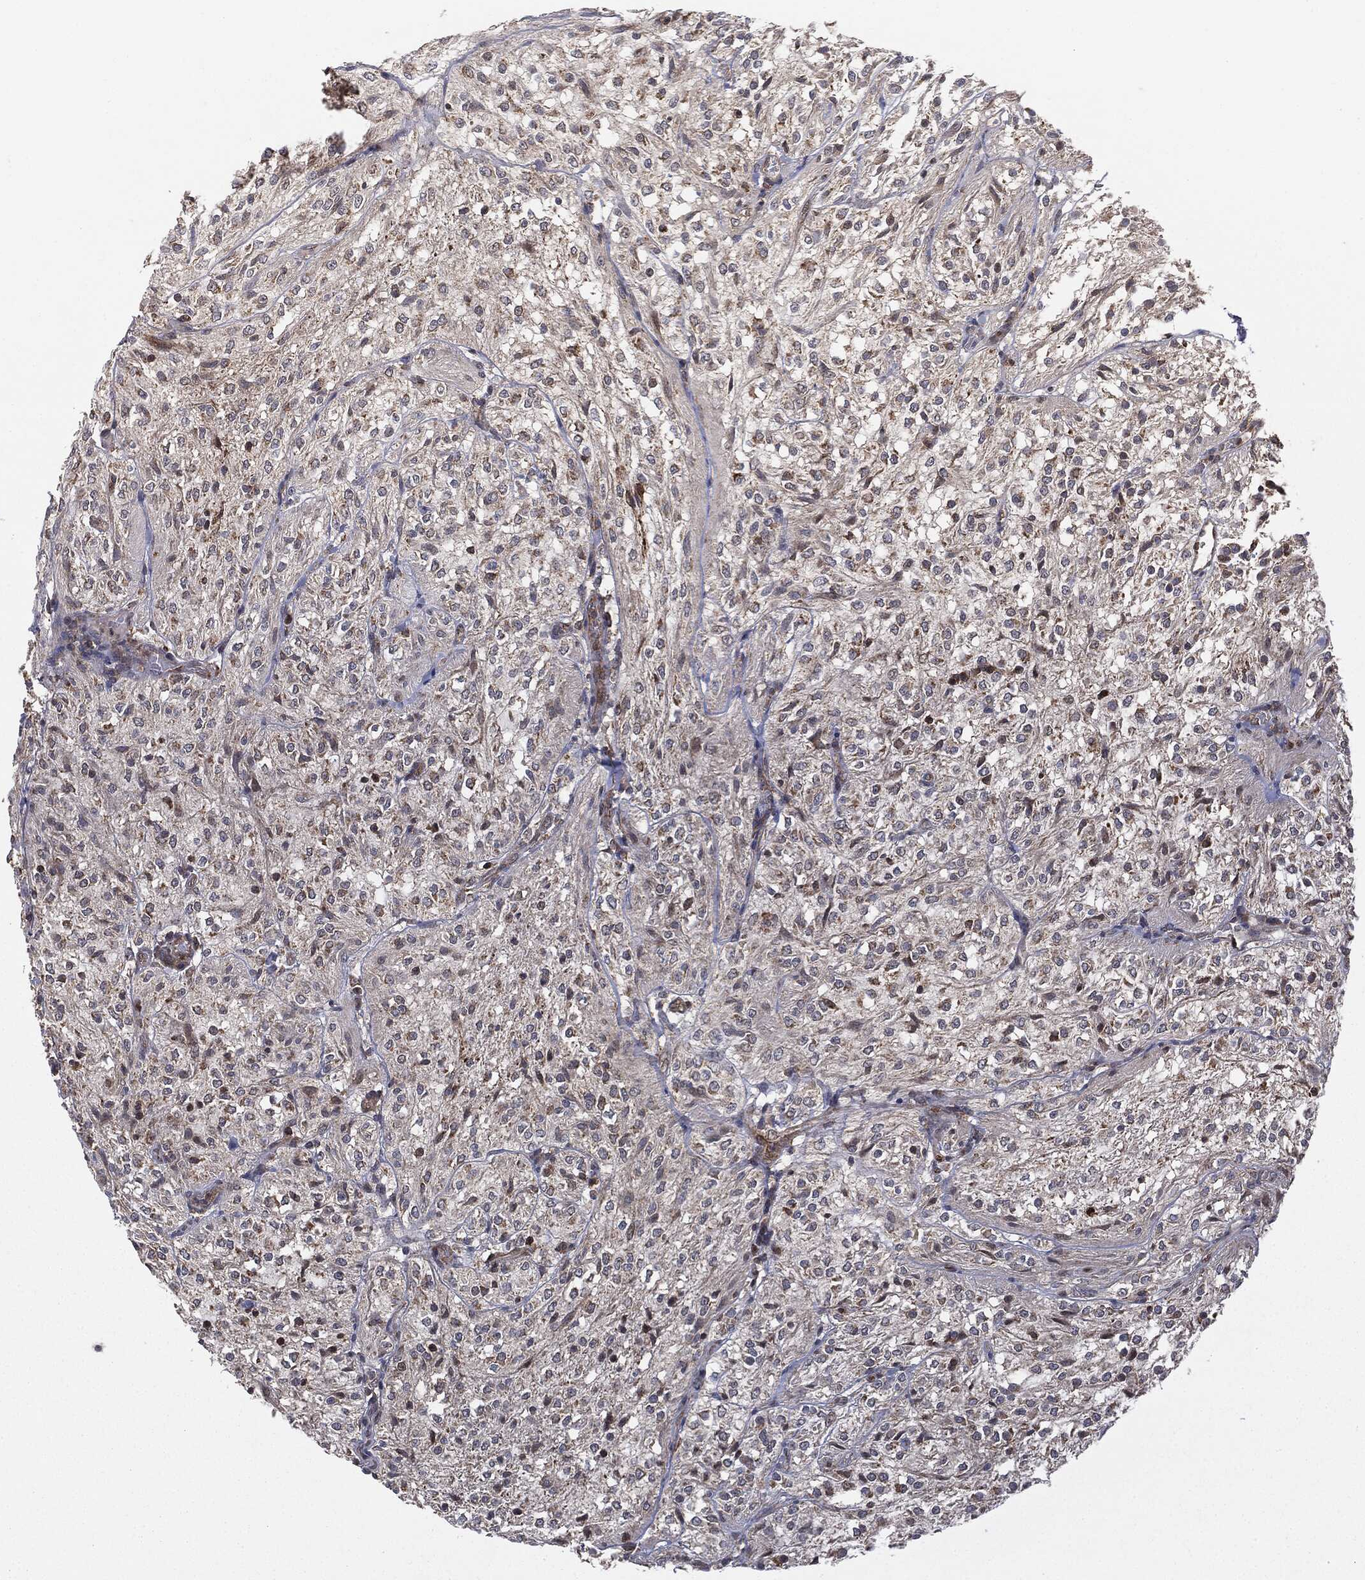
{"staining": {"intensity": "moderate", "quantity": "<25%", "location": "cytoplasmic/membranous"}, "tissue": "glioma", "cell_type": "Tumor cells", "image_type": "cancer", "snomed": [{"axis": "morphology", "description": "Glioma, malignant, Low grade"}, {"axis": "topography", "description": "Brain"}], "caption": "Immunohistochemistry micrograph of neoplastic tissue: glioma stained using immunohistochemistry (IHC) exhibits low levels of moderate protein expression localized specifically in the cytoplasmic/membranous of tumor cells, appearing as a cytoplasmic/membranous brown color.", "gene": "MTOR", "patient": {"sex": "male", "age": 3}}